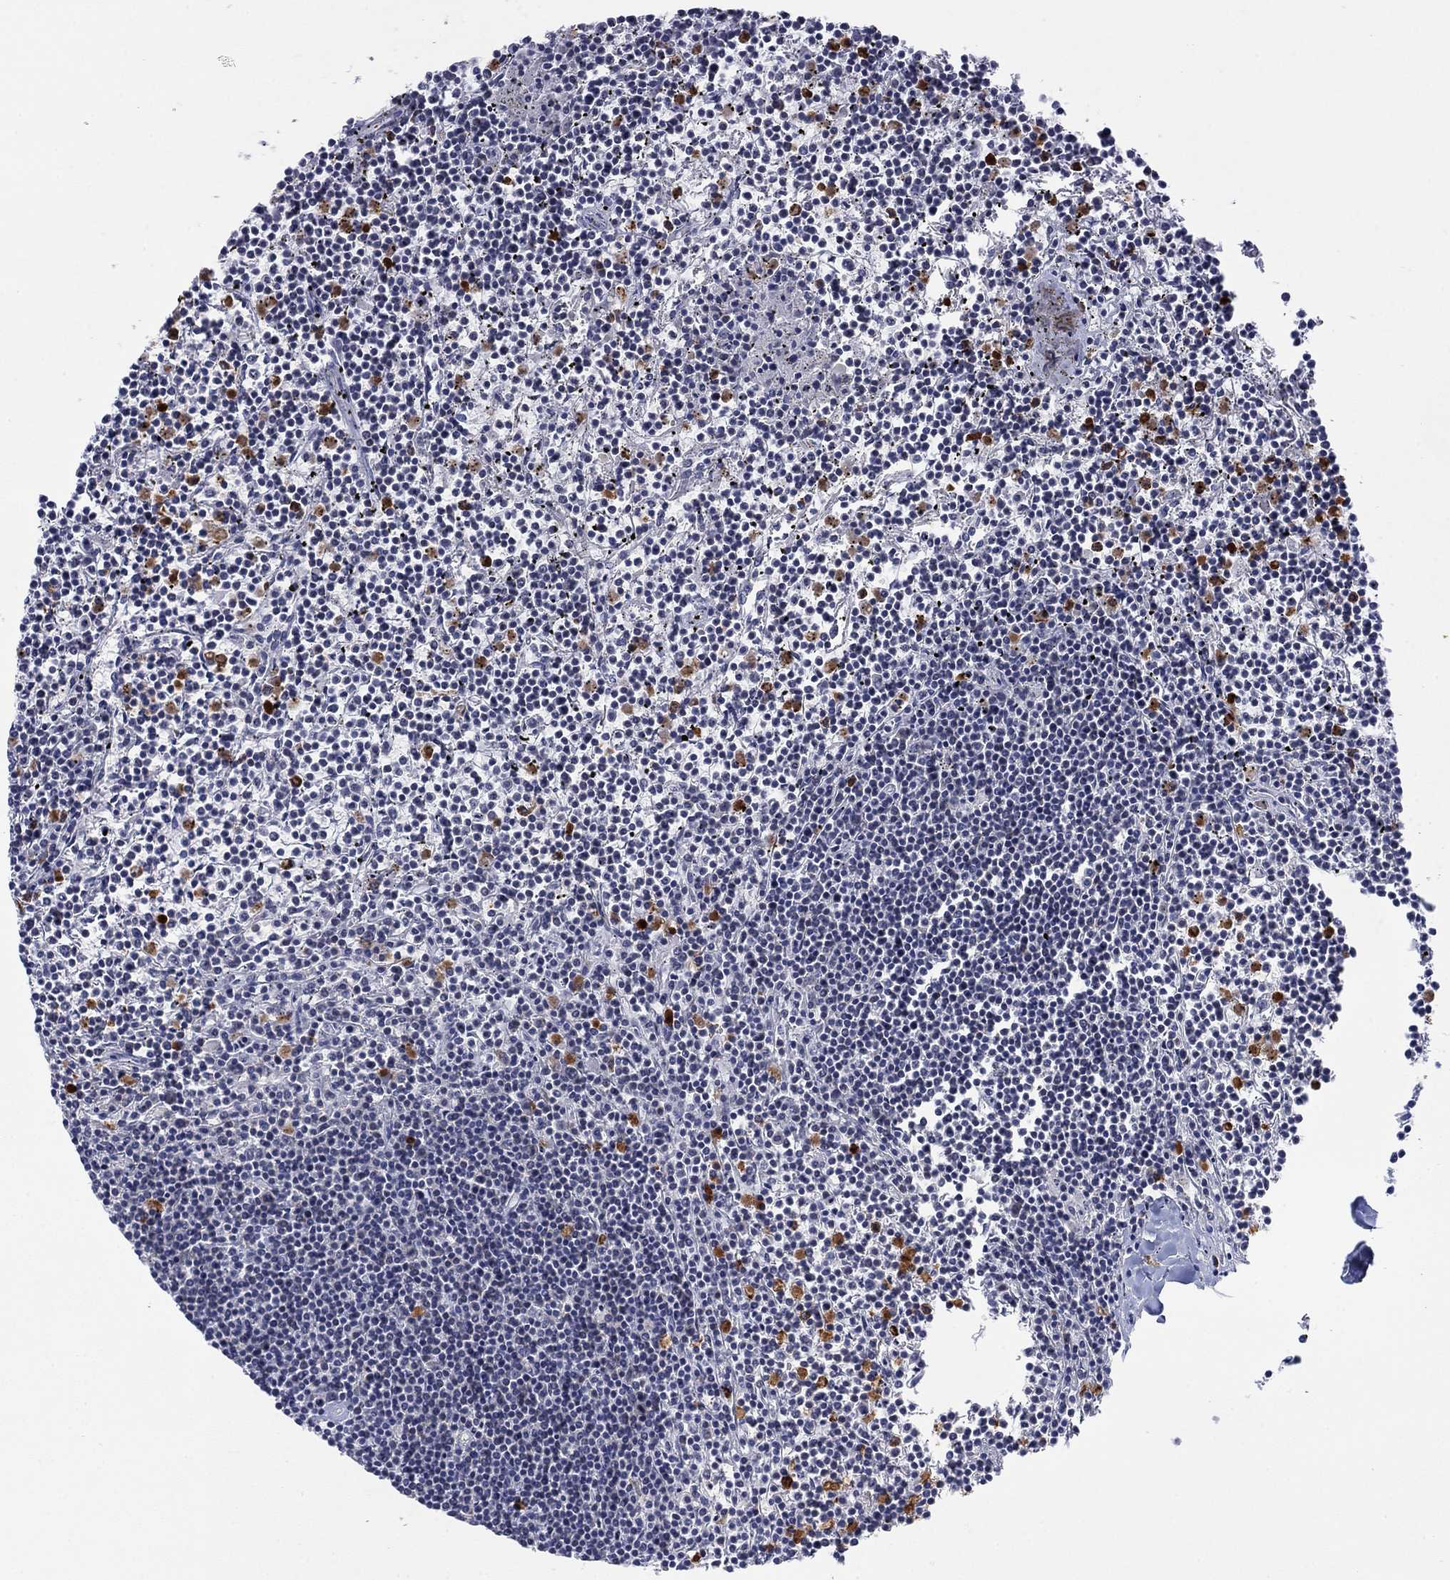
{"staining": {"intensity": "negative", "quantity": "none", "location": "none"}, "tissue": "lymphoma", "cell_type": "Tumor cells", "image_type": "cancer", "snomed": [{"axis": "morphology", "description": "Malignant lymphoma, non-Hodgkin's type, Low grade"}, {"axis": "topography", "description": "Spleen"}], "caption": "Human lymphoma stained for a protein using IHC demonstrates no staining in tumor cells.", "gene": "MTRFR", "patient": {"sex": "female", "age": 19}}